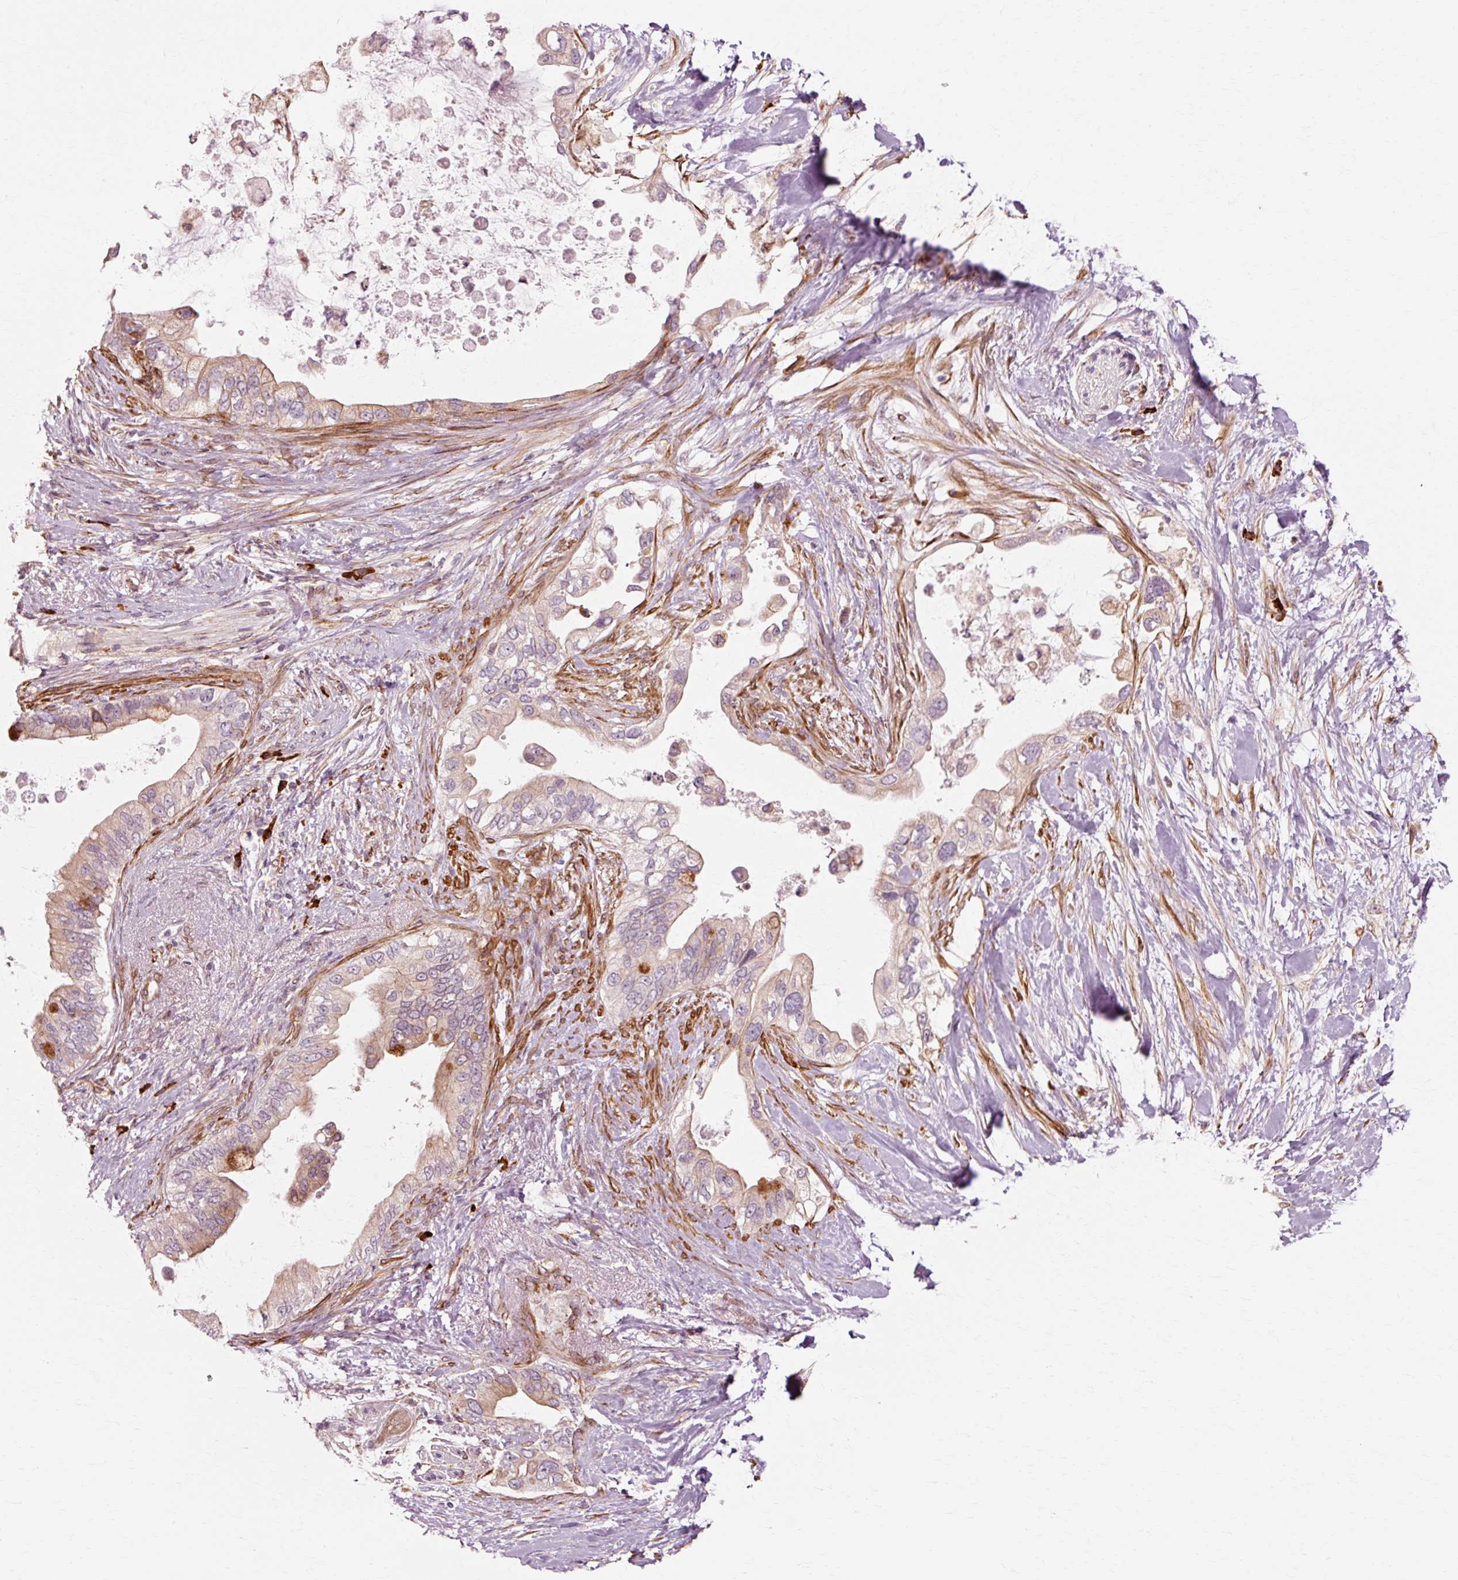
{"staining": {"intensity": "moderate", "quantity": "<25%", "location": "cytoplasmic/membranous"}, "tissue": "pancreatic cancer", "cell_type": "Tumor cells", "image_type": "cancer", "snomed": [{"axis": "morphology", "description": "Adenocarcinoma, NOS"}, {"axis": "topography", "description": "Pancreas"}], "caption": "Pancreatic cancer (adenocarcinoma) was stained to show a protein in brown. There is low levels of moderate cytoplasmic/membranous staining in approximately <25% of tumor cells.", "gene": "RGPD5", "patient": {"sex": "female", "age": 56}}